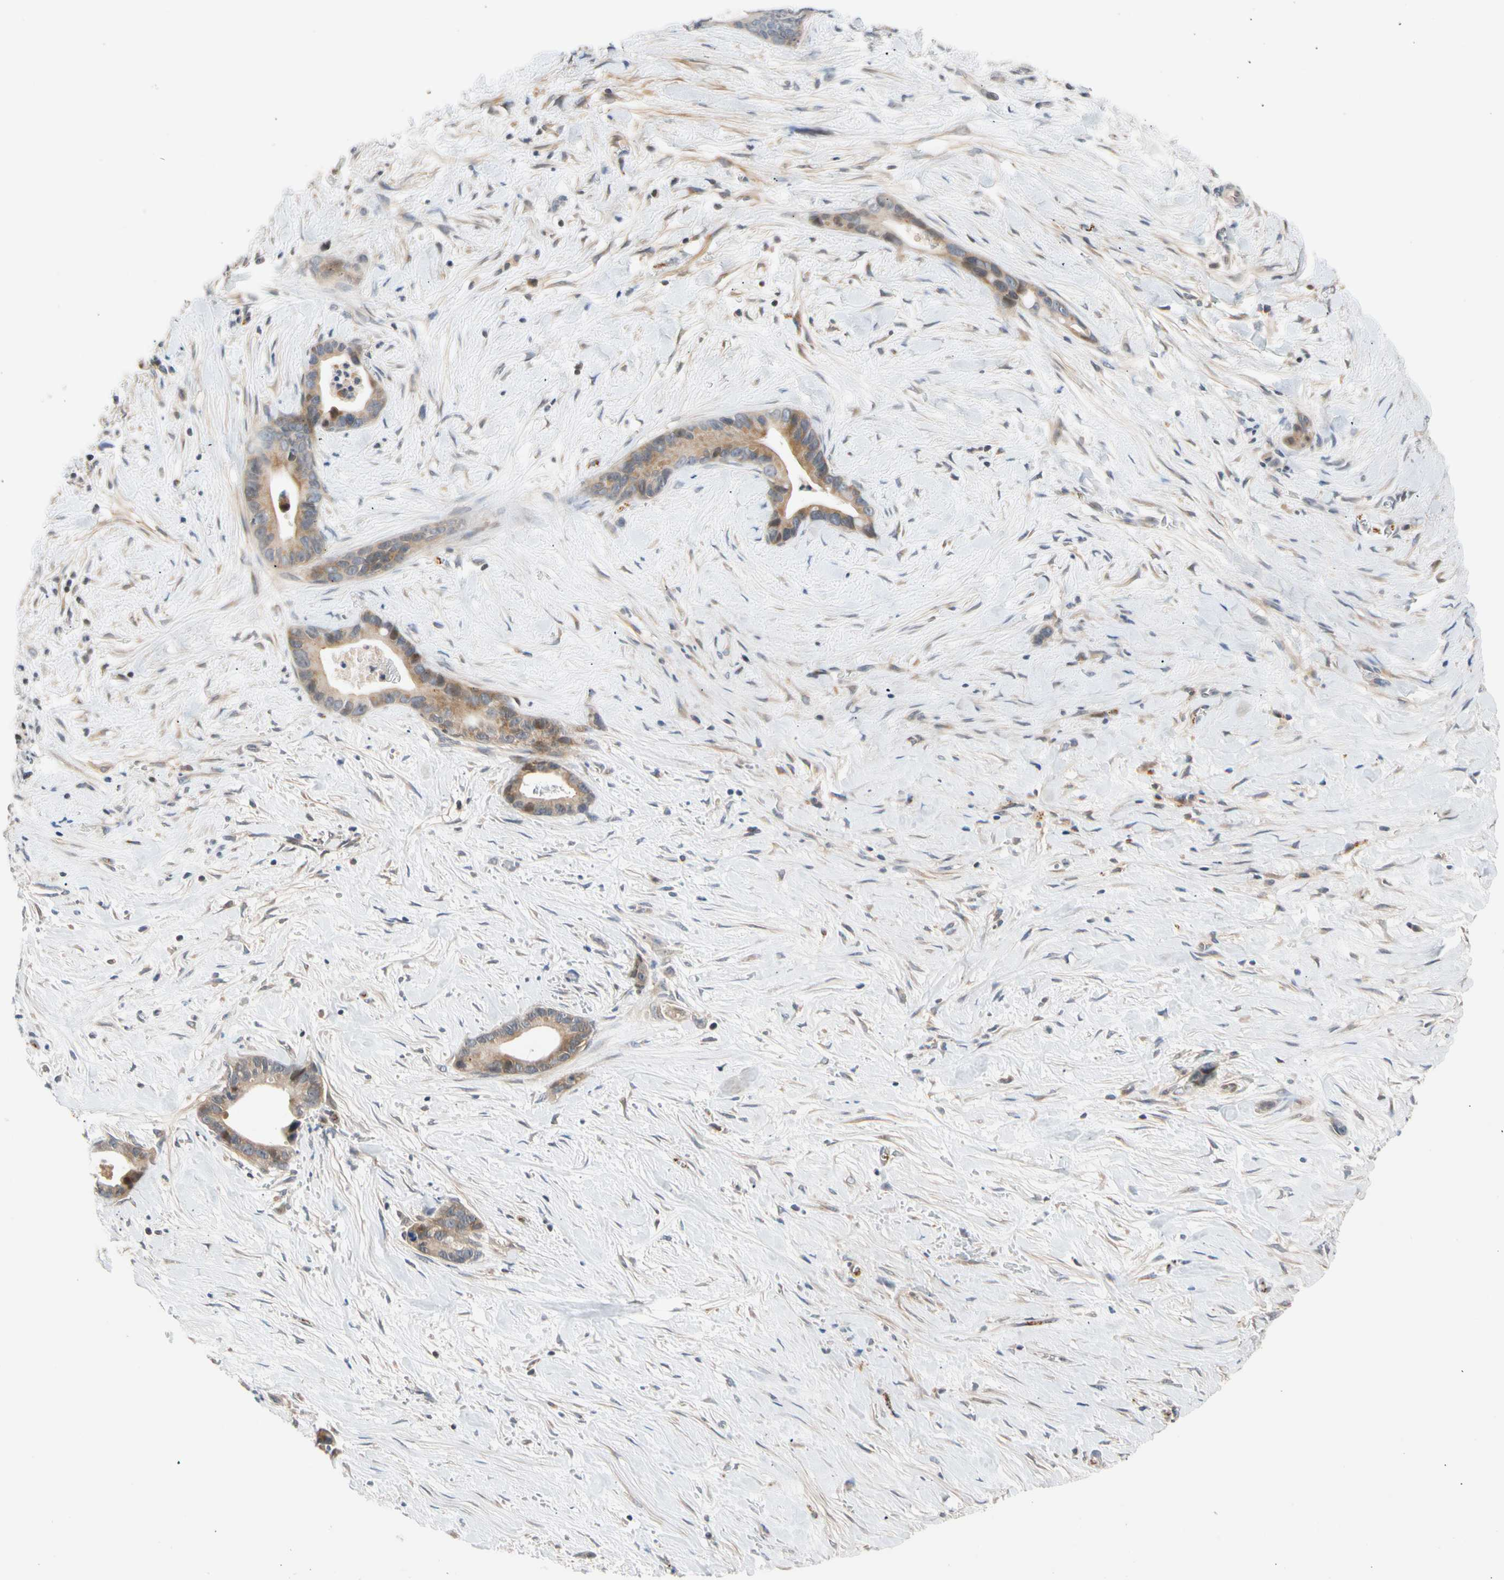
{"staining": {"intensity": "moderate", "quantity": "<25%", "location": "cytoplasmic/membranous,nuclear"}, "tissue": "liver cancer", "cell_type": "Tumor cells", "image_type": "cancer", "snomed": [{"axis": "morphology", "description": "Cholangiocarcinoma"}, {"axis": "topography", "description": "Liver"}], "caption": "High-power microscopy captured an immunohistochemistry (IHC) histopathology image of liver cancer, revealing moderate cytoplasmic/membranous and nuclear staining in about <25% of tumor cells.", "gene": "CNST", "patient": {"sex": "female", "age": 55}}